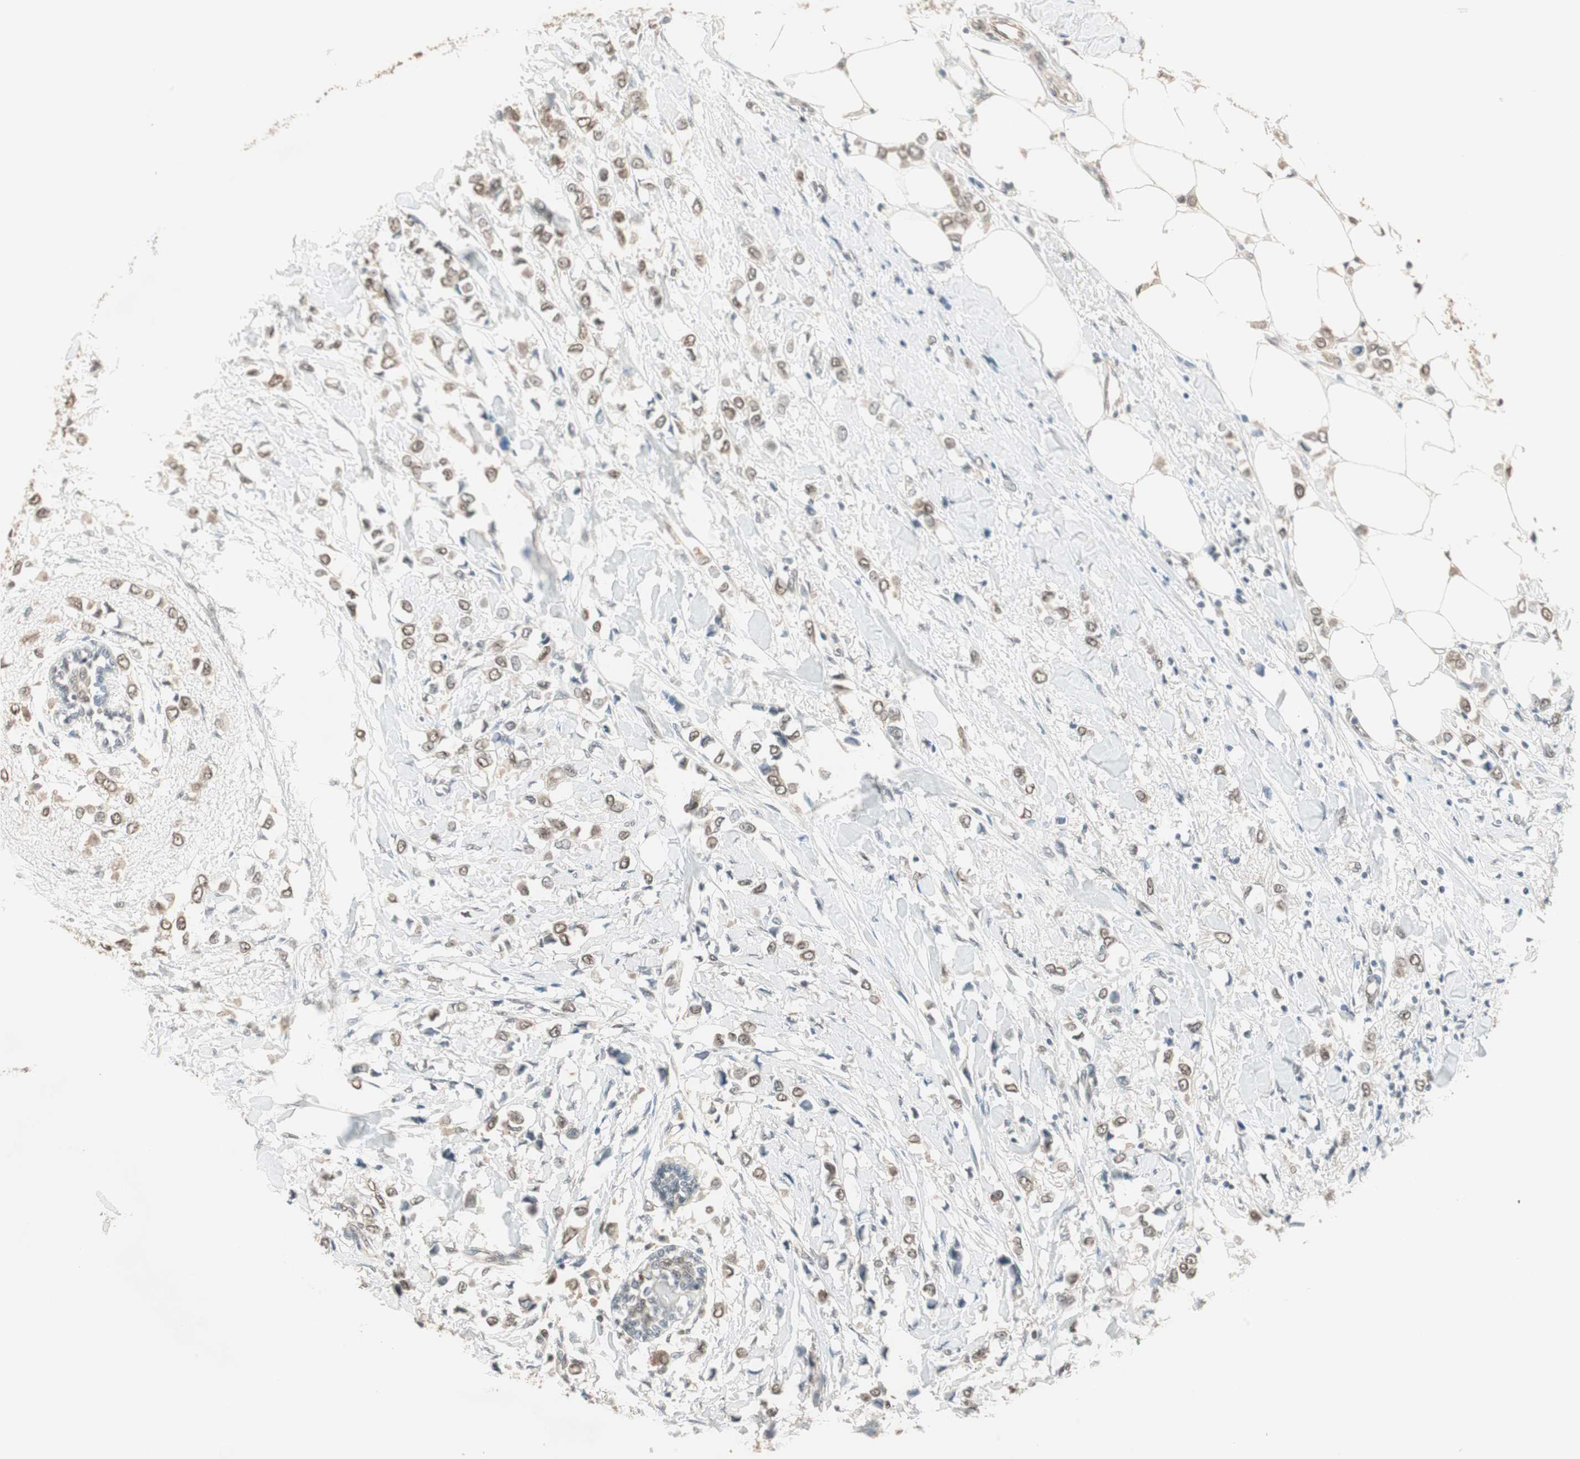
{"staining": {"intensity": "weak", "quantity": "25%-75%", "location": "nuclear"}, "tissue": "breast cancer", "cell_type": "Tumor cells", "image_type": "cancer", "snomed": [{"axis": "morphology", "description": "Lobular carcinoma"}, {"axis": "topography", "description": "Breast"}], "caption": "This is a photomicrograph of immunohistochemistry (IHC) staining of breast lobular carcinoma, which shows weak staining in the nuclear of tumor cells.", "gene": "USP5", "patient": {"sex": "female", "age": 51}}